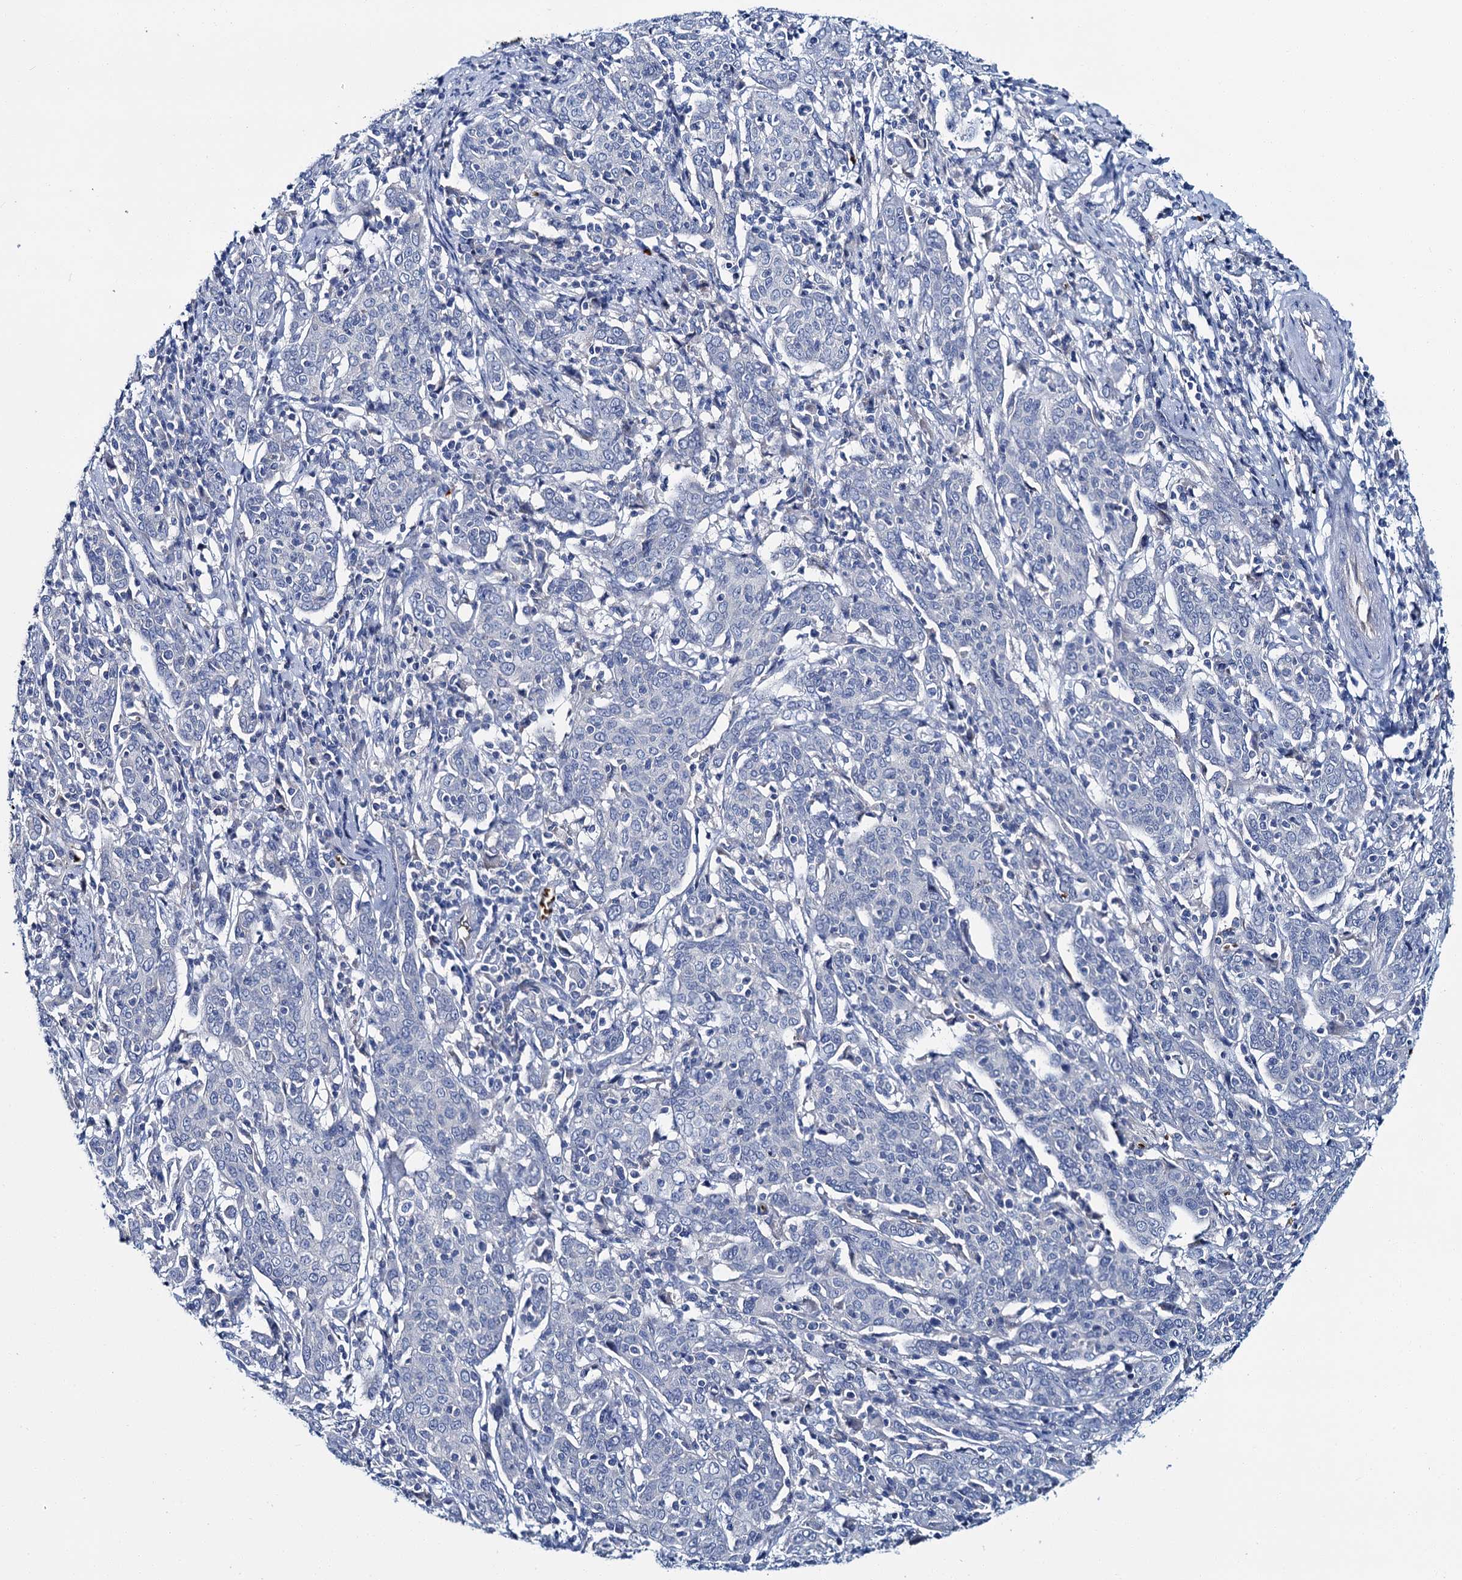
{"staining": {"intensity": "negative", "quantity": "none", "location": "none"}, "tissue": "cervical cancer", "cell_type": "Tumor cells", "image_type": "cancer", "snomed": [{"axis": "morphology", "description": "Squamous cell carcinoma, NOS"}, {"axis": "topography", "description": "Cervix"}], "caption": "The photomicrograph shows no significant expression in tumor cells of cervical squamous cell carcinoma. (DAB immunohistochemistry (IHC), high magnification).", "gene": "ATG2A", "patient": {"sex": "female", "age": 67}}